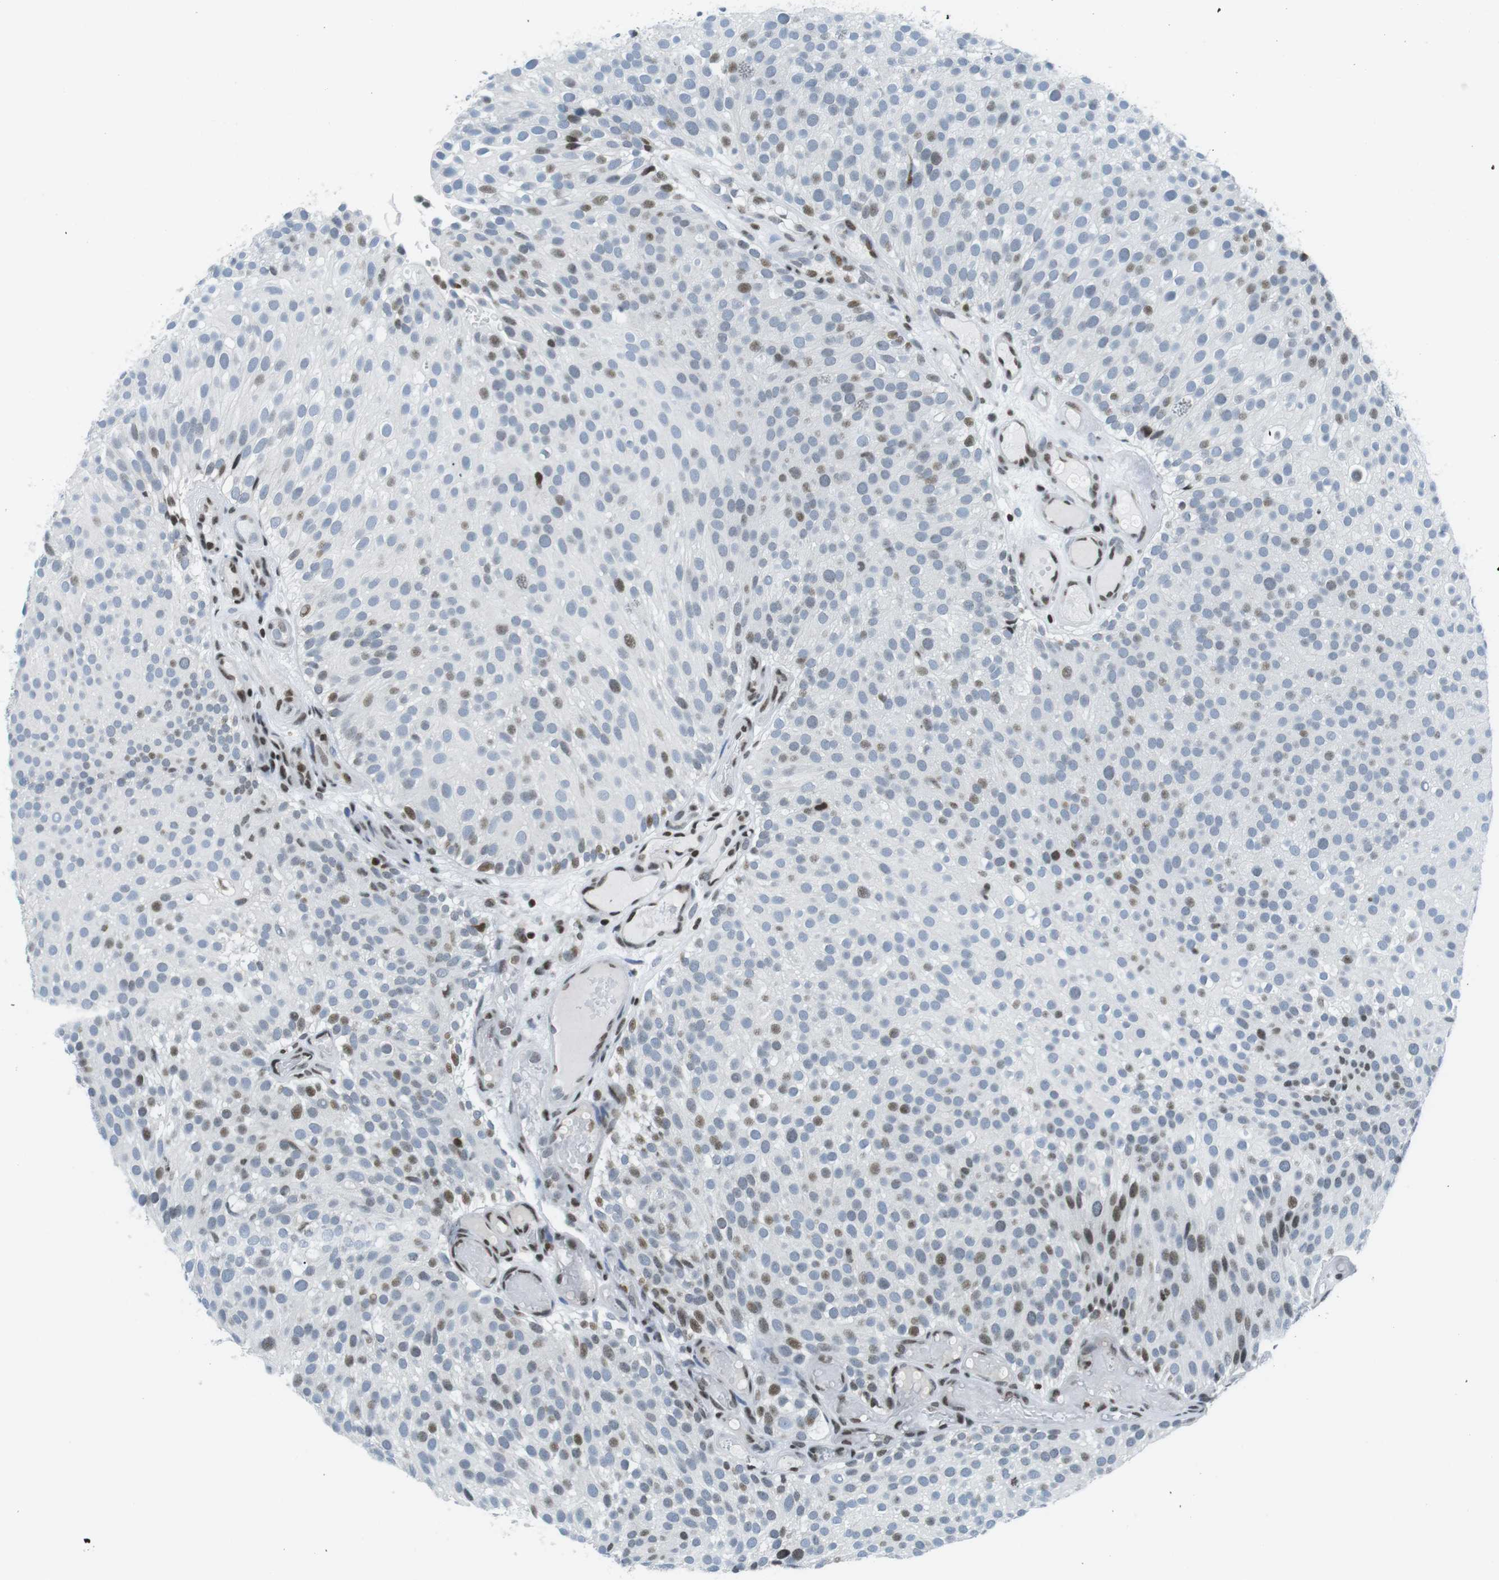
{"staining": {"intensity": "moderate", "quantity": "<25%", "location": "nuclear"}, "tissue": "urothelial cancer", "cell_type": "Tumor cells", "image_type": "cancer", "snomed": [{"axis": "morphology", "description": "Urothelial carcinoma, Low grade"}, {"axis": "topography", "description": "Urinary bladder"}], "caption": "Immunohistochemistry of urothelial carcinoma (low-grade) reveals low levels of moderate nuclear staining in approximately <25% of tumor cells. The protein of interest is shown in brown color, while the nuclei are stained blue.", "gene": "E2F2", "patient": {"sex": "male", "age": 78}}